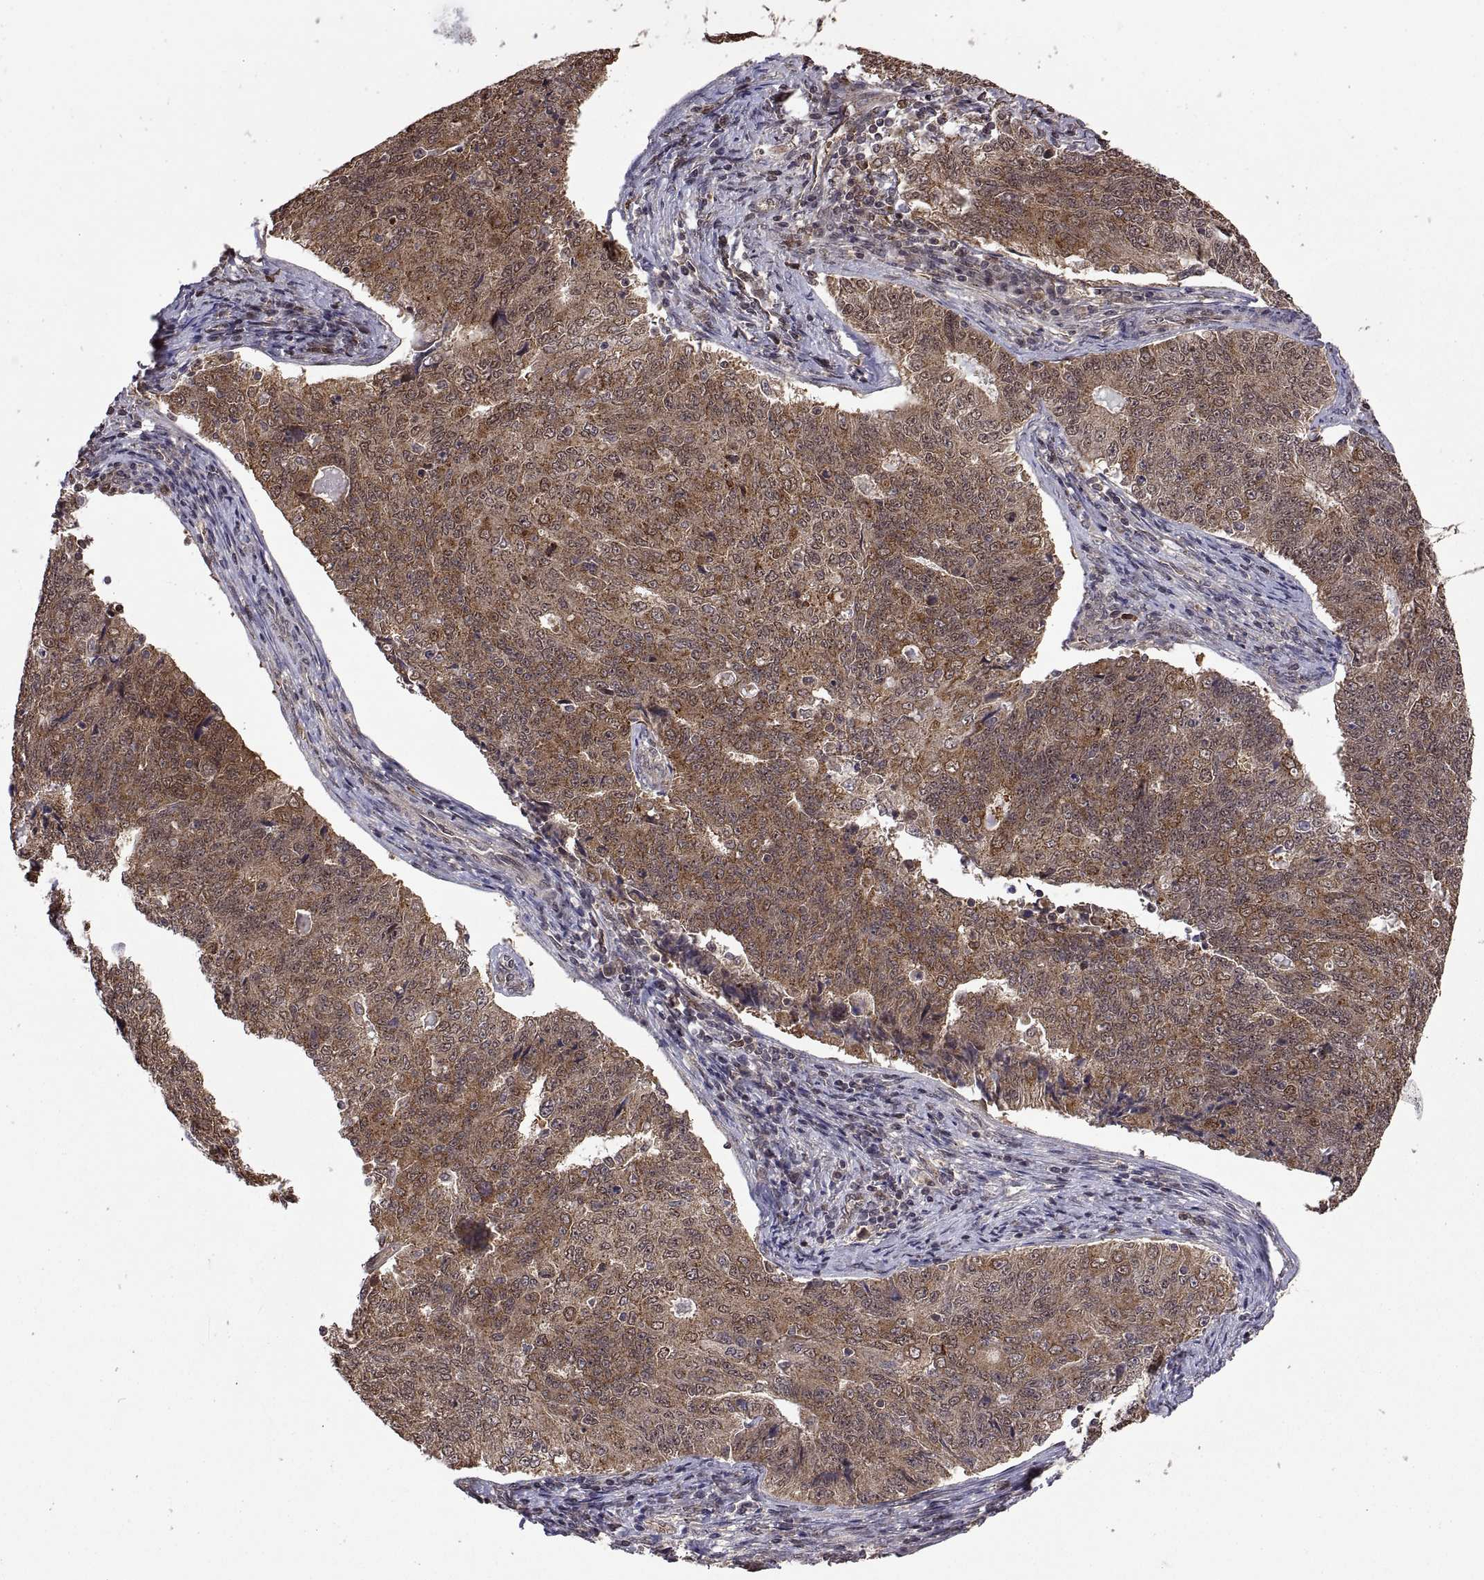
{"staining": {"intensity": "moderate", "quantity": ">75%", "location": "cytoplasmic/membranous"}, "tissue": "endometrial cancer", "cell_type": "Tumor cells", "image_type": "cancer", "snomed": [{"axis": "morphology", "description": "Adenocarcinoma, NOS"}, {"axis": "topography", "description": "Endometrium"}], "caption": "The histopathology image displays staining of adenocarcinoma (endometrial), revealing moderate cytoplasmic/membranous protein positivity (brown color) within tumor cells. (Brightfield microscopy of DAB IHC at high magnification).", "gene": "ZNRF2", "patient": {"sex": "female", "age": 43}}